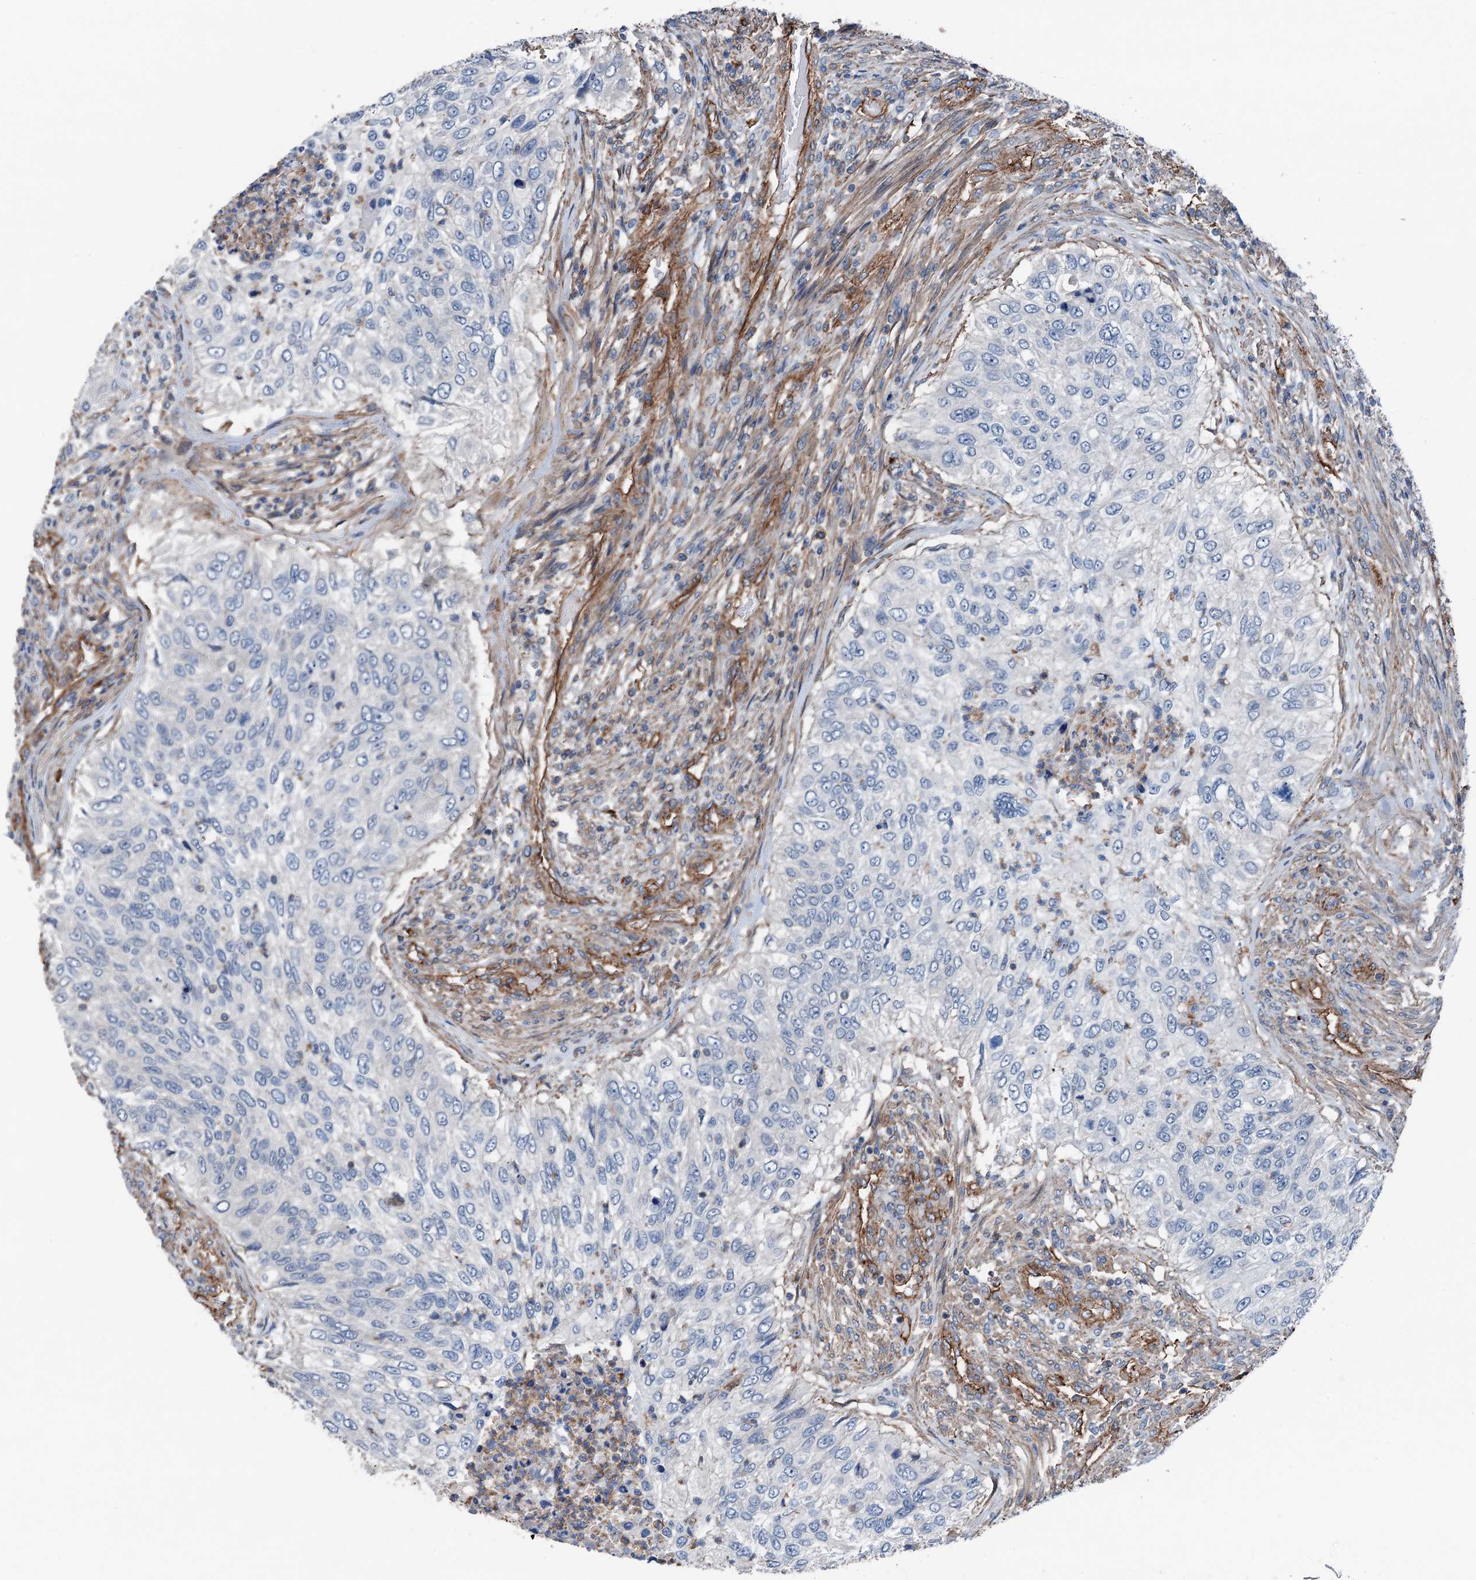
{"staining": {"intensity": "negative", "quantity": "none", "location": "none"}, "tissue": "urothelial cancer", "cell_type": "Tumor cells", "image_type": "cancer", "snomed": [{"axis": "morphology", "description": "Urothelial carcinoma, High grade"}, {"axis": "topography", "description": "Urinary bladder"}], "caption": "DAB immunohistochemical staining of urothelial cancer exhibits no significant expression in tumor cells.", "gene": "NMRAL1", "patient": {"sex": "female", "age": 60}}